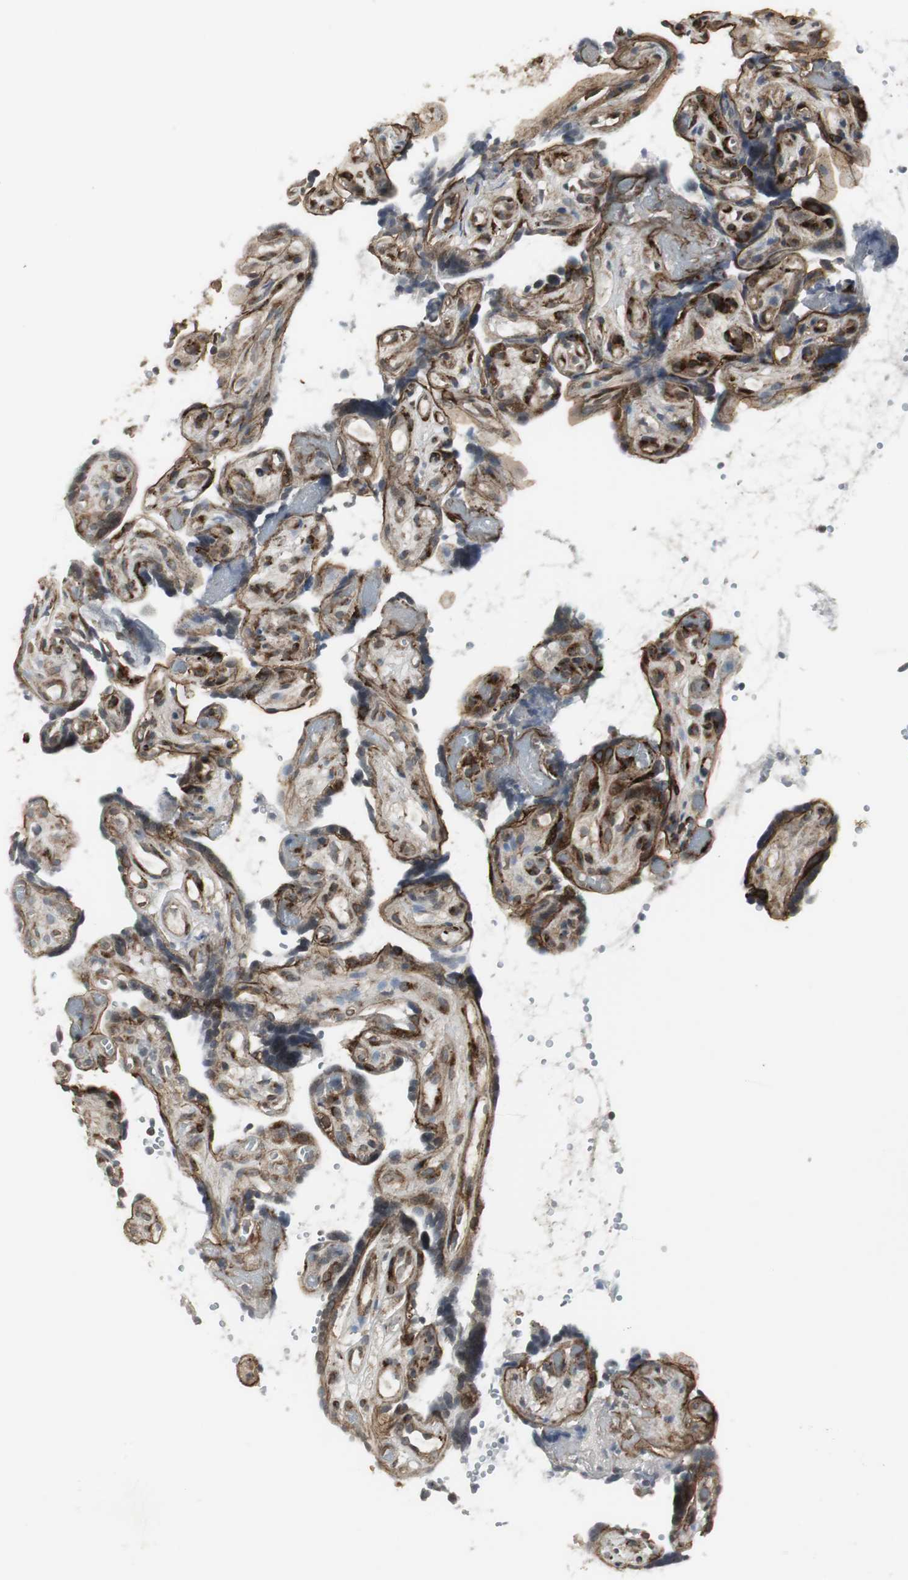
{"staining": {"intensity": "moderate", "quantity": ">75%", "location": "cytoplasmic/membranous"}, "tissue": "placenta", "cell_type": "Decidual cells", "image_type": "normal", "snomed": [{"axis": "morphology", "description": "Normal tissue, NOS"}, {"axis": "topography", "description": "Placenta"}], "caption": "Human placenta stained for a protein (brown) shows moderate cytoplasmic/membranous positive staining in approximately >75% of decidual cells.", "gene": "SCYL3", "patient": {"sex": "female", "age": 30}}